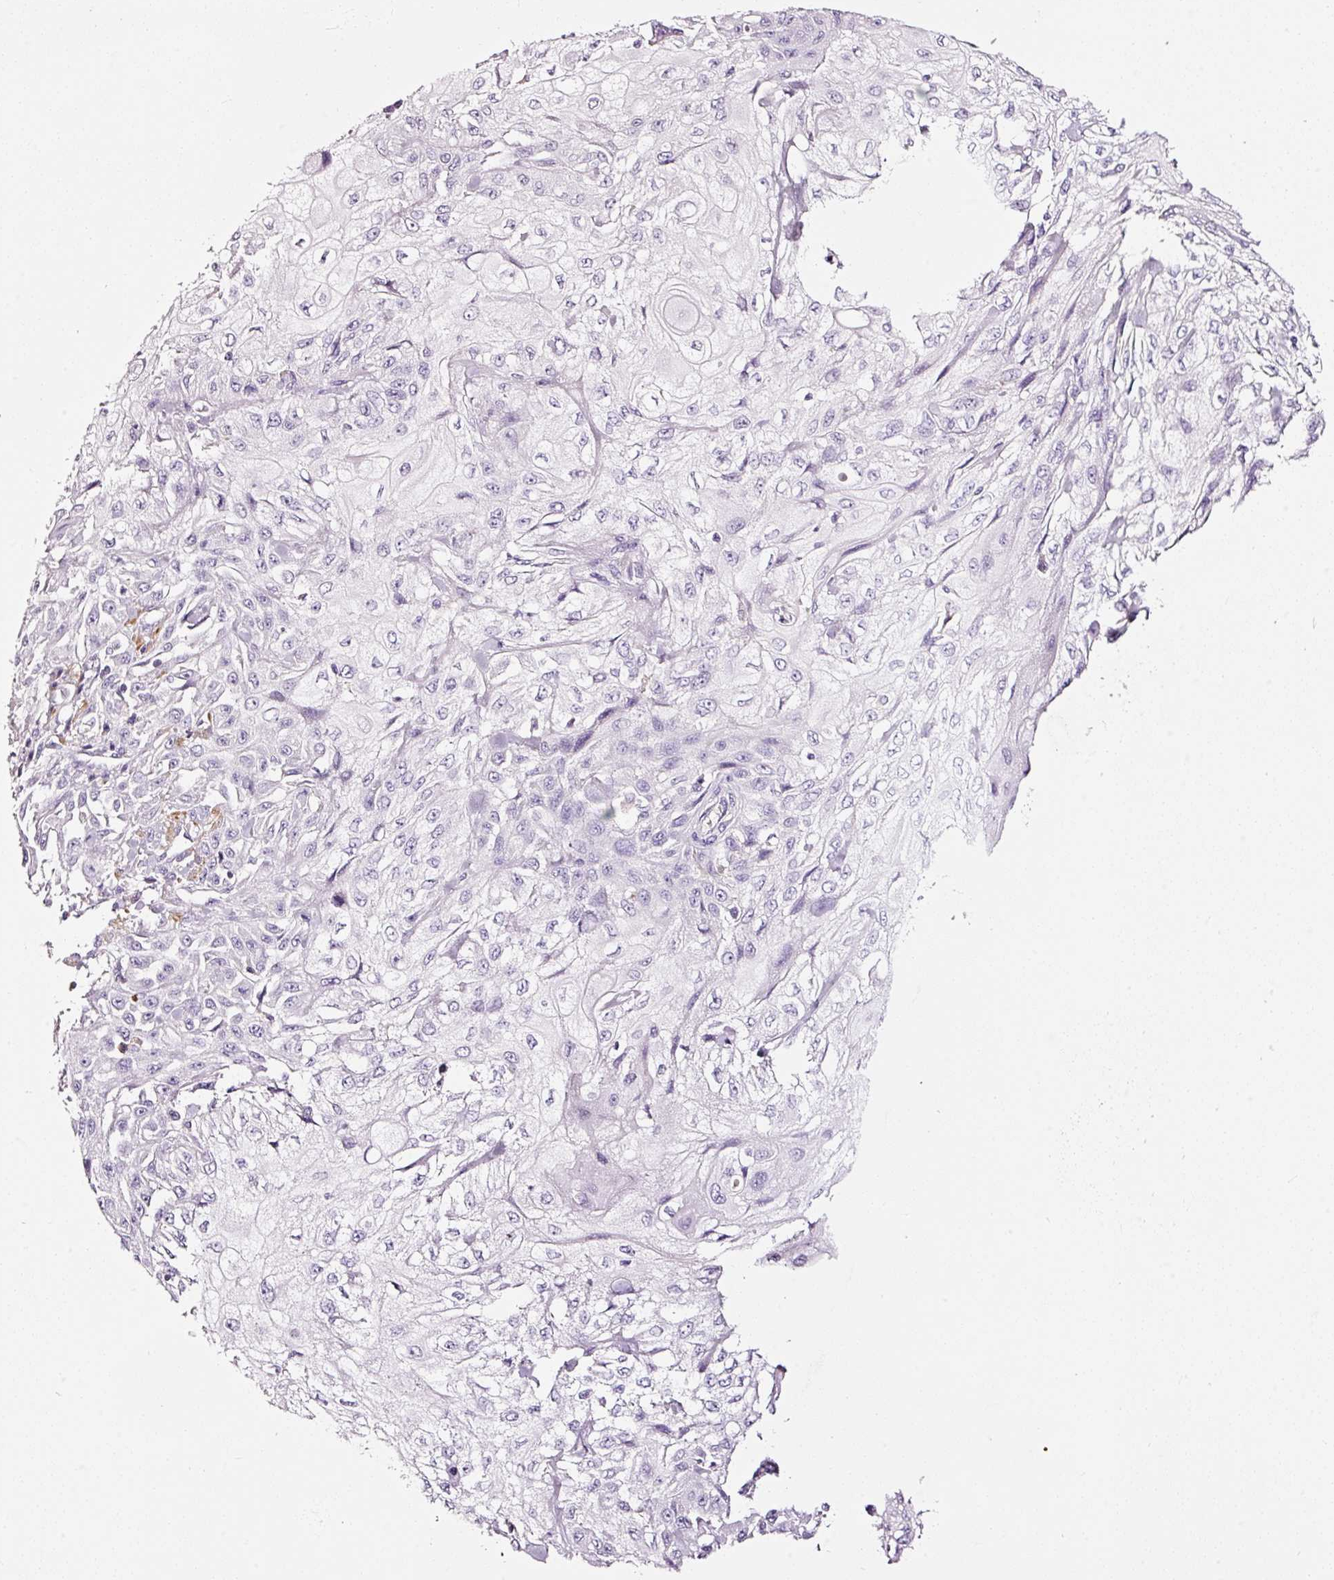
{"staining": {"intensity": "negative", "quantity": "none", "location": "none"}, "tissue": "skin cancer", "cell_type": "Tumor cells", "image_type": "cancer", "snomed": [{"axis": "morphology", "description": "Squamous cell carcinoma, NOS"}, {"axis": "morphology", "description": "Squamous cell carcinoma, metastatic, NOS"}, {"axis": "topography", "description": "Skin"}, {"axis": "topography", "description": "Lymph node"}], "caption": "This histopathology image is of skin cancer stained with IHC to label a protein in brown with the nuclei are counter-stained blue. There is no staining in tumor cells.", "gene": "CYB561A3", "patient": {"sex": "male", "age": 75}}